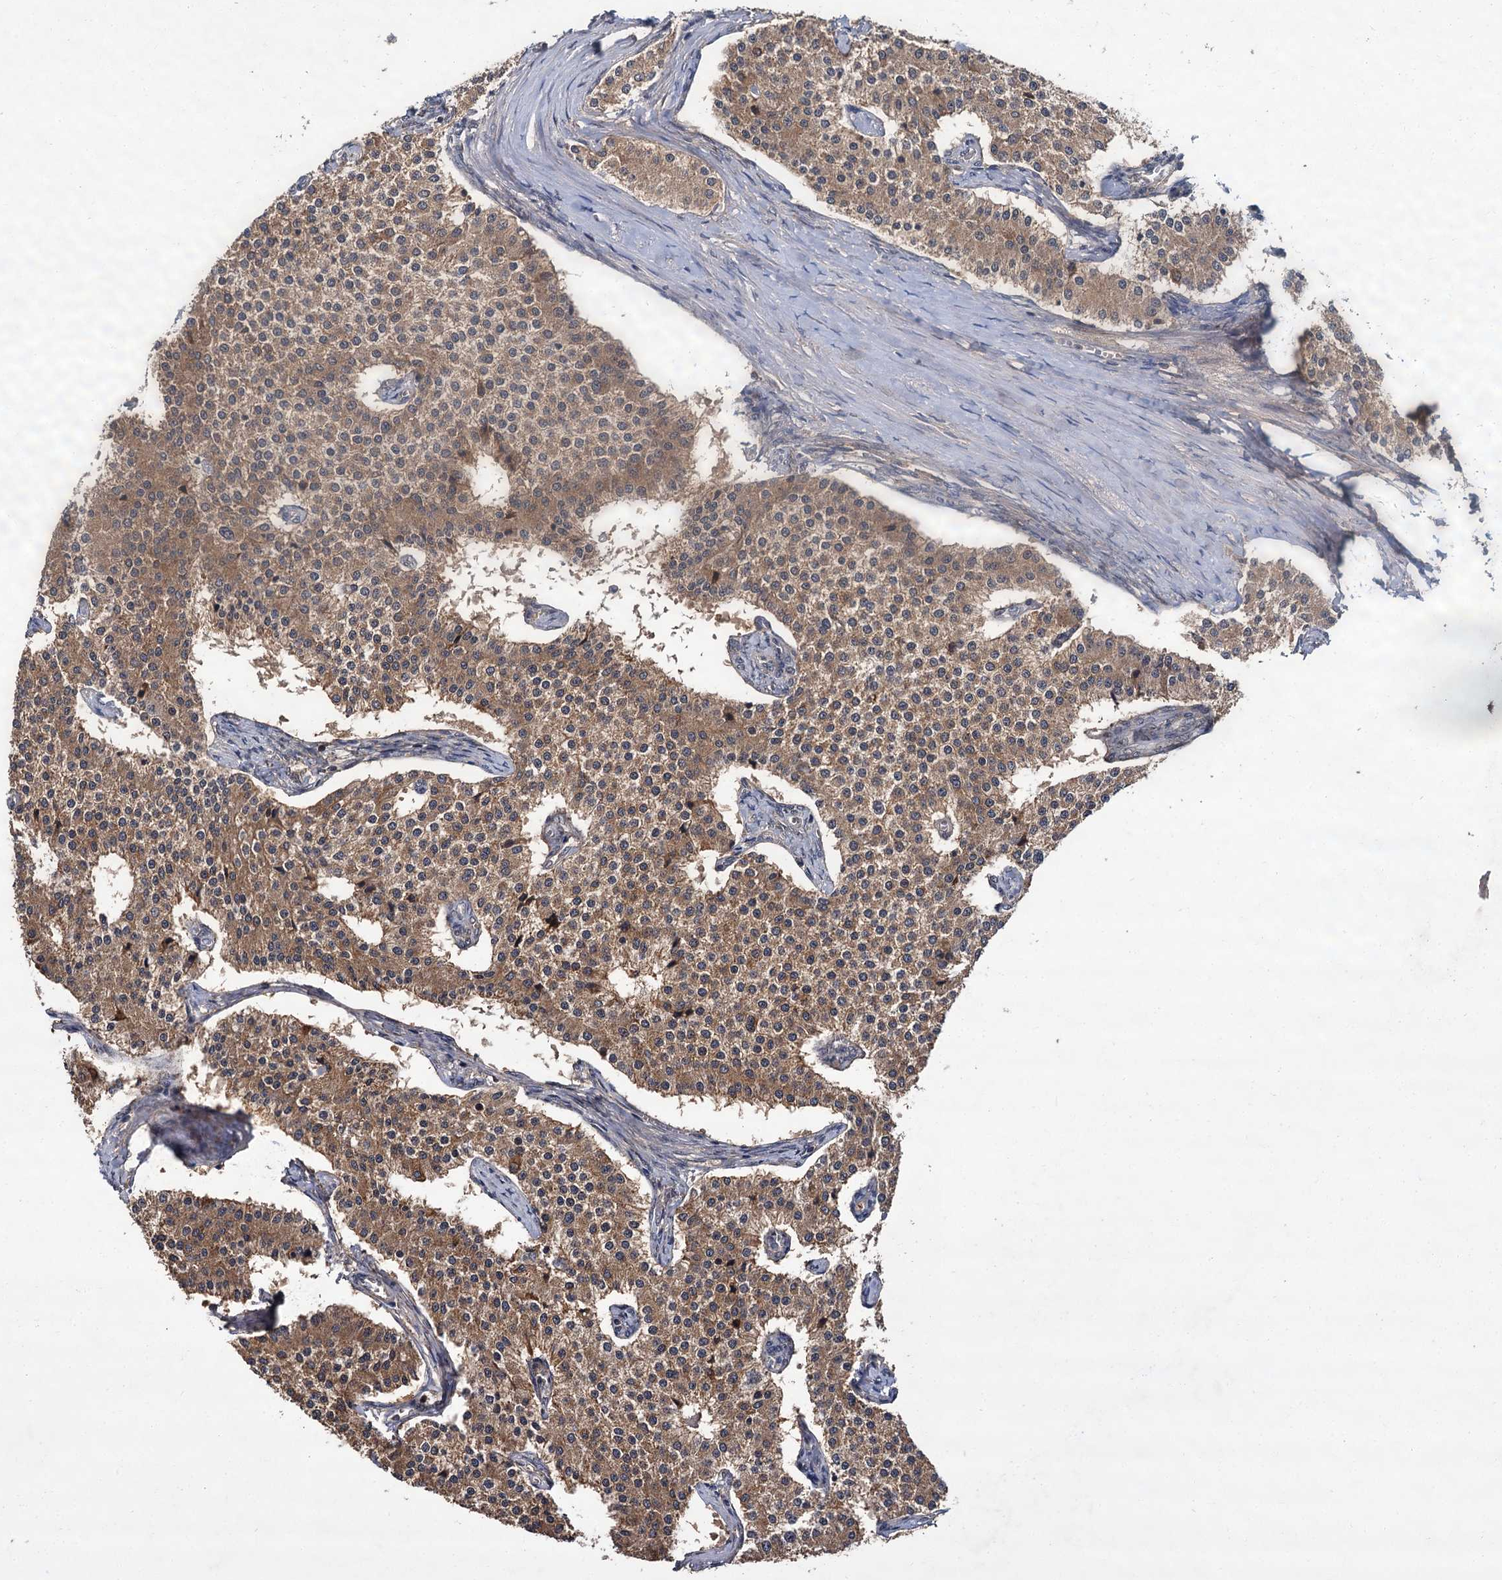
{"staining": {"intensity": "moderate", "quantity": ">75%", "location": "cytoplasmic/membranous"}, "tissue": "carcinoid", "cell_type": "Tumor cells", "image_type": "cancer", "snomed": [{"axis": "morphology", "description": "Carcinoid, malignant, NOS"}, {"axis": "topography", "description": "Colon"}], "caption": "About >75% of tumor cells in human carcinoid display moderate cytoplasmic/membranous protein positivity as visualized by brown immunohistochemical staining.", "gene": "MBD6", "patient": {"sex": "female", "age": 52}}